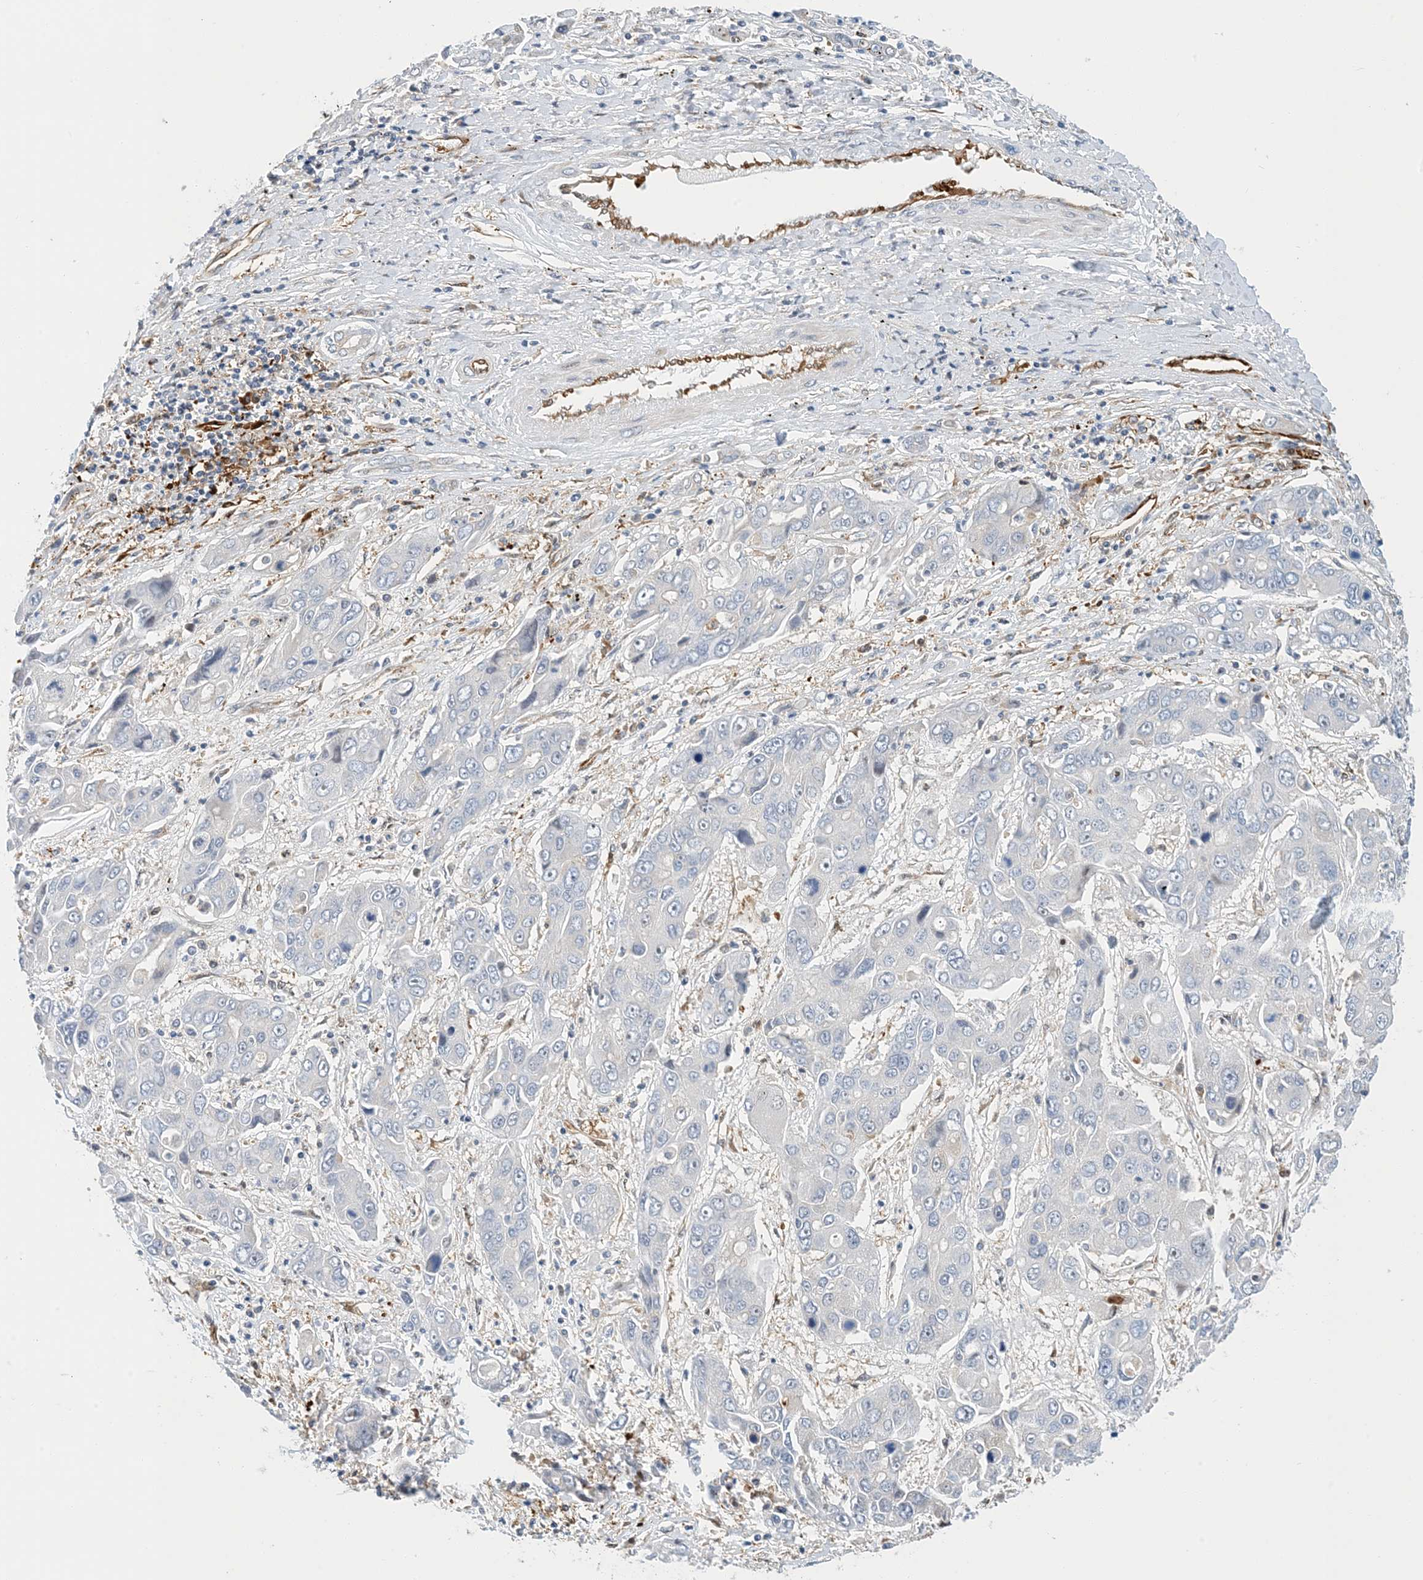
{"staining": {"intensity": "negative", "quantity": "none", "location": "none"}, "tissue": "liver cancer", "cell_type": "Tumor cells", "image_type": "cancer", "snomed": [{"axis": "morphology", "description": "Cholangiocarcinoma"}, {"axis": "topography", "description": "Liver"}], "caption": "Tumor cells show no significant positivity in liver cancer (cholangiocarcinoma).", "gene": "PCDHA2", "patient": {"sex": "male", "age": 67}}